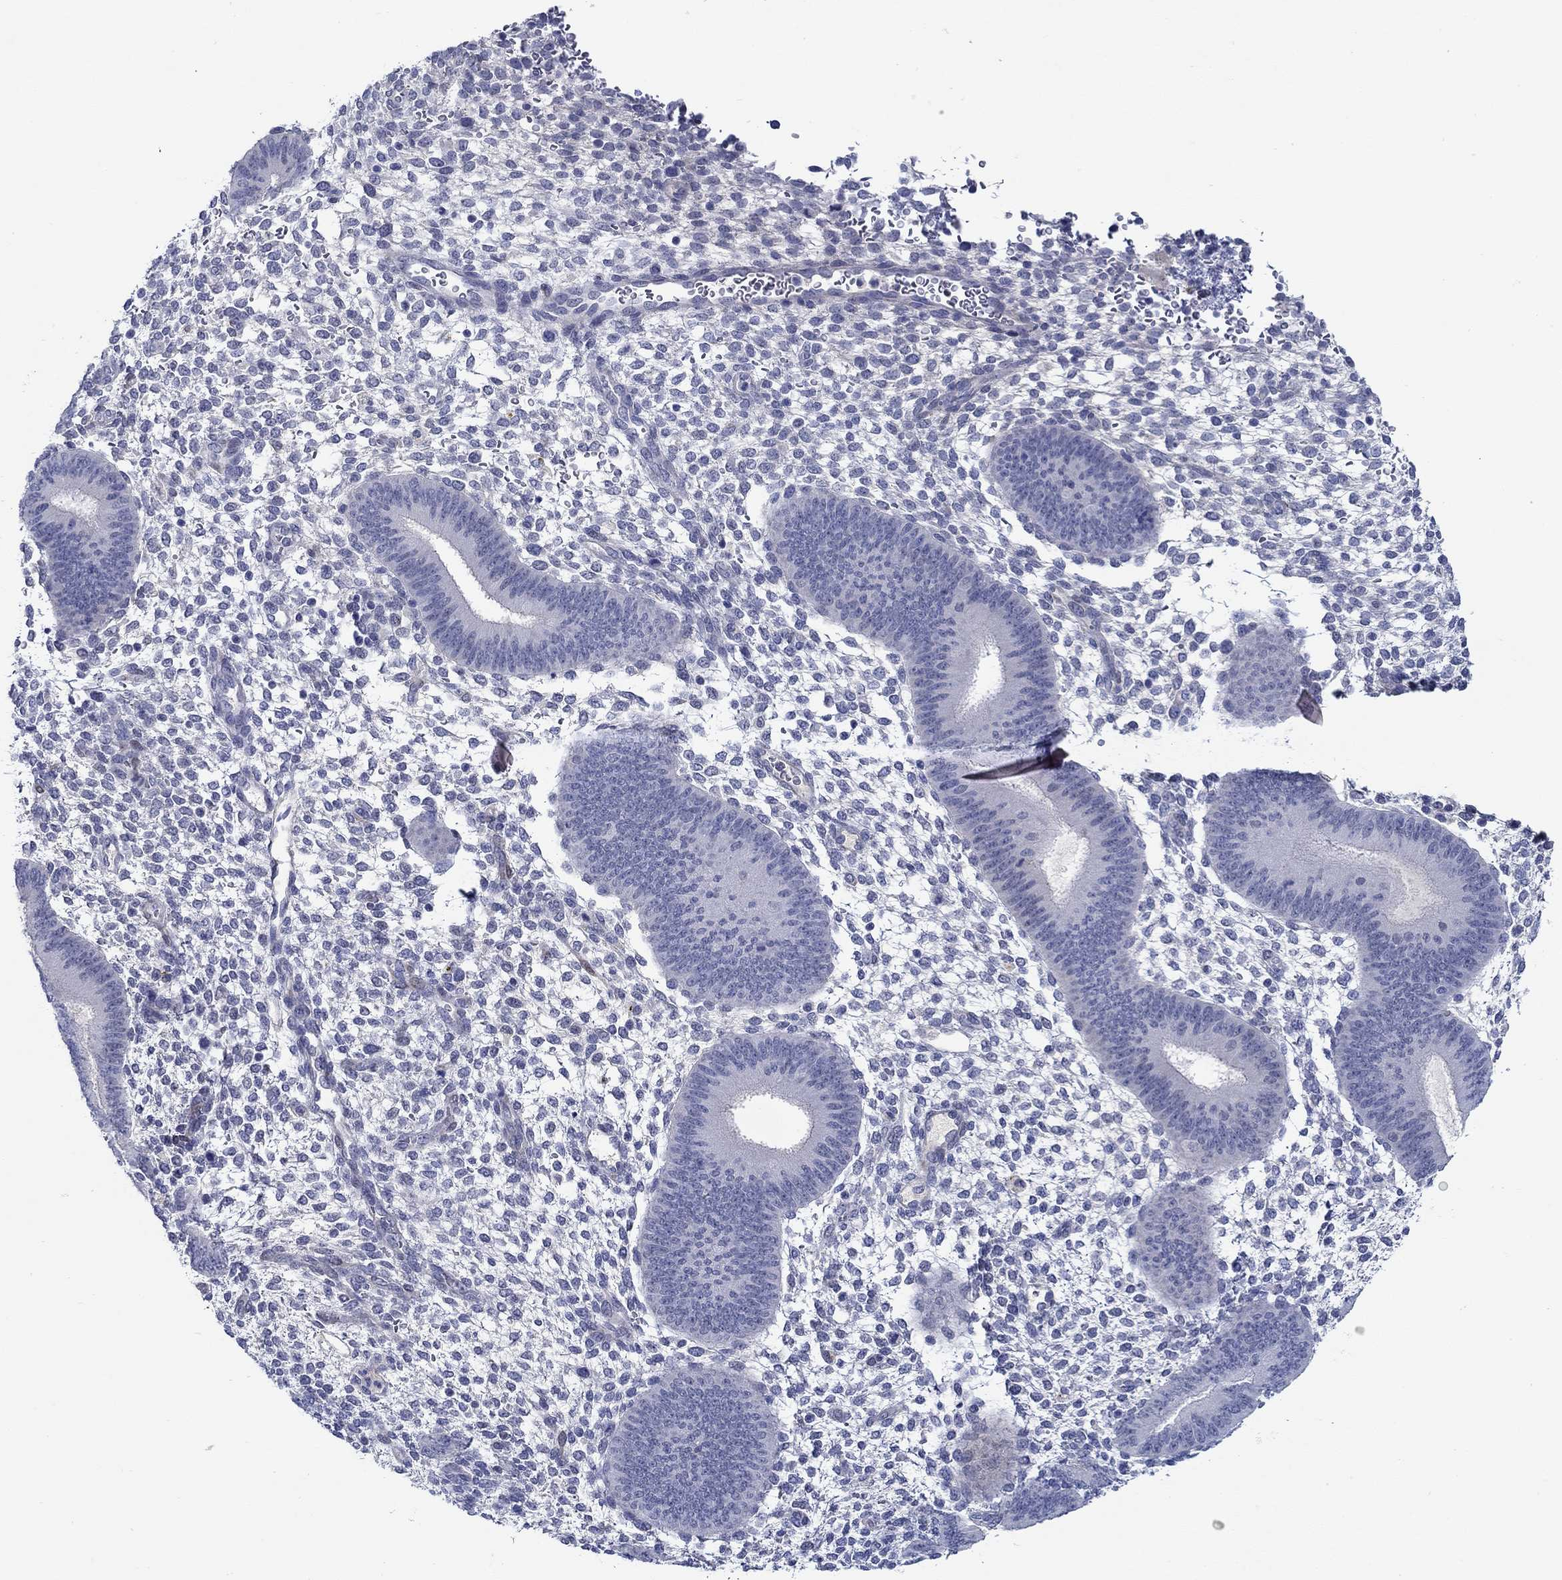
{"staining": {"intensity": "negative", "quantity": "none", "location": "none"}, "tissue": "endometrium", "cell_type": "Cells in endometrial stroma", "image_type": "normal", "snomed": [{"axis": "morphology", "description": "Normal tissue, NOS"}, {"axis": "topography", "description": "Endometrium"}], "caption": "High magnification brightfield microscopy of normal endometrium stained with DAB (brown) and counterstained with hematoxylin (blue): cells in endometrial stroma show no significant positivity. The staining is performed using DAB brown chromogen with nuclei counter-stained in using hematoxylin.", "gene": "MC2R", "patient": {"sex": "female", "age": 39}}